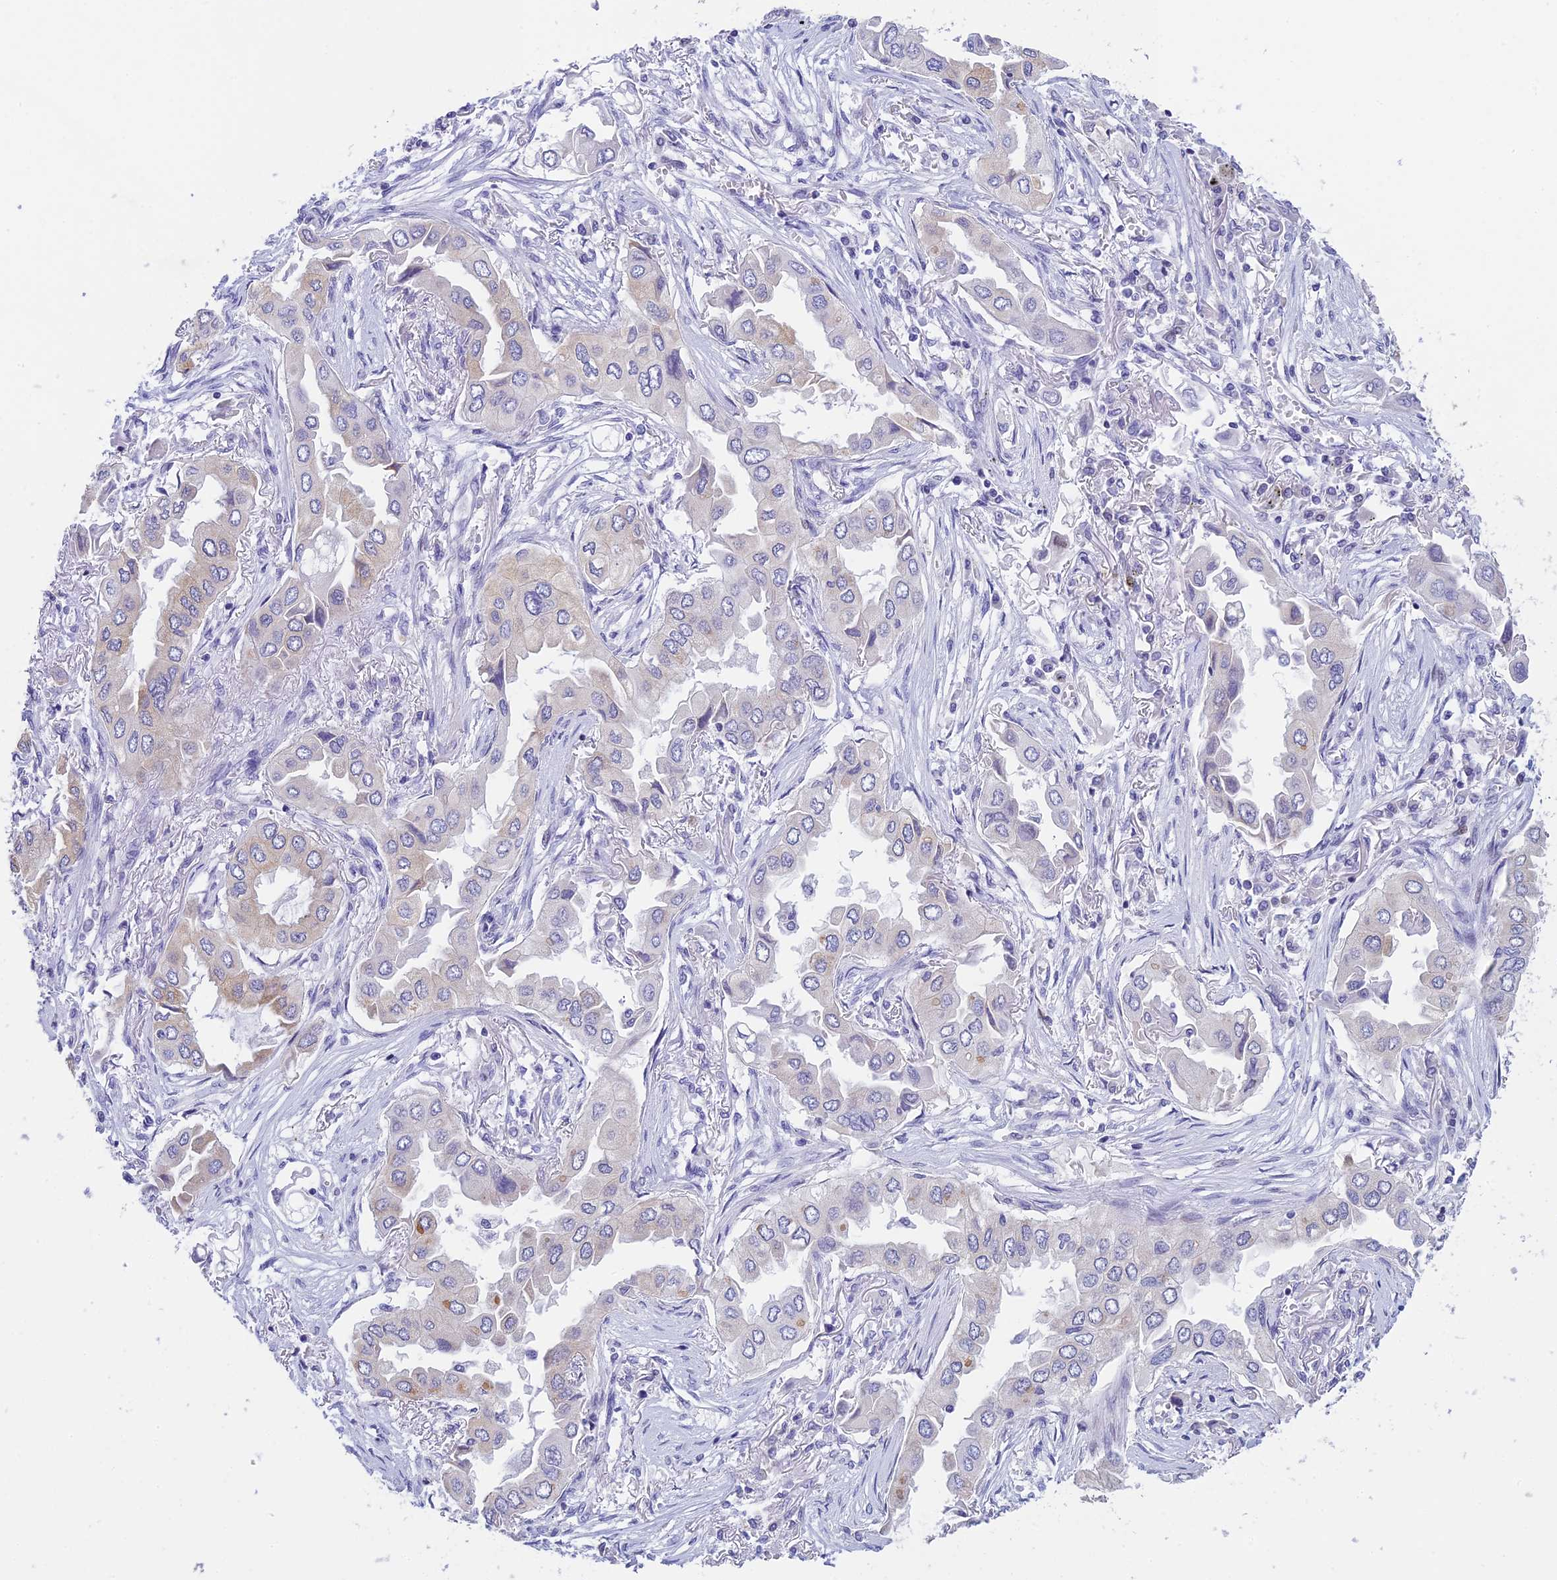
{"staining": {"intensity": "weak", "quantity": "<25%", "location": "cytoplasmic/membranous"}, "tissue": "lung cancer", "cell_type": "Tumor cells", "image_type": "cancer", "snomed": [{"axis": "morphology", "description": "Adenocarcinoma, NOS"}, {"axis": "topography", "description": "Lung"}], "caption": "There is no significant positivity in tumor cells of lung cancer.", "gene": "REXO5", "patient": {"sex": "female", "age": 76}}